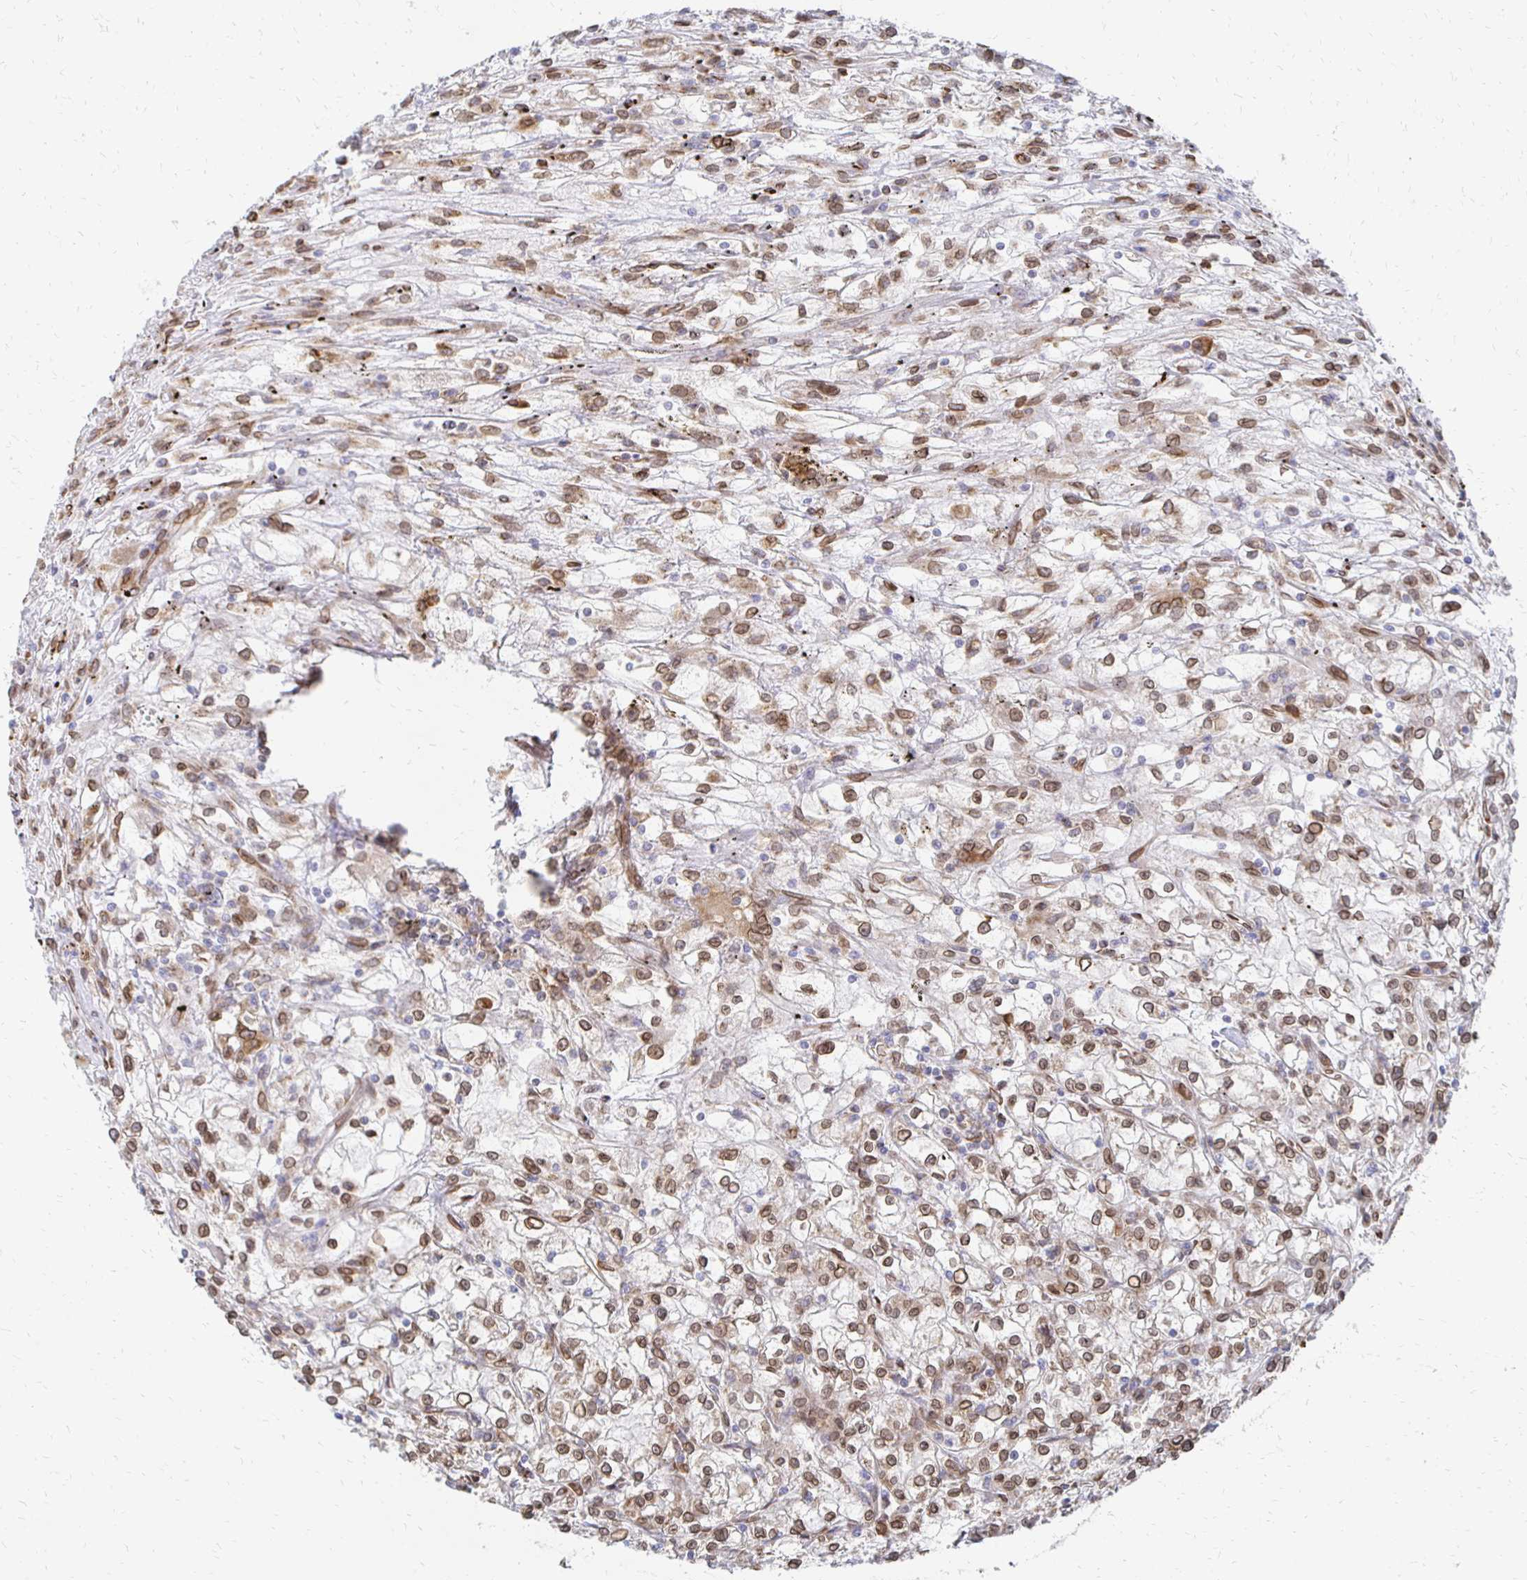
{"staining": {"intensity": "moderate", "quantity": ">75%", "location": "cytoplasmic/membranous,nuclear"}, "tissue": "renal cancer", "cell_type": "Tumor cells", "image_type": "cancer", "snomed": [{"axis": "morphology", "description": "Adenocarcinoma, NOS"}, {"axis": "topography", "description": "Kidney"}], "caption": "Renal cancer stained with DAB IHC reveals medium levels of moderate cytoplasmic/membranous and nuclear positivity in approximately >75% of tumor cells.", "gene": "PELI3", "patient": {"sex": "female", "age": 59}}